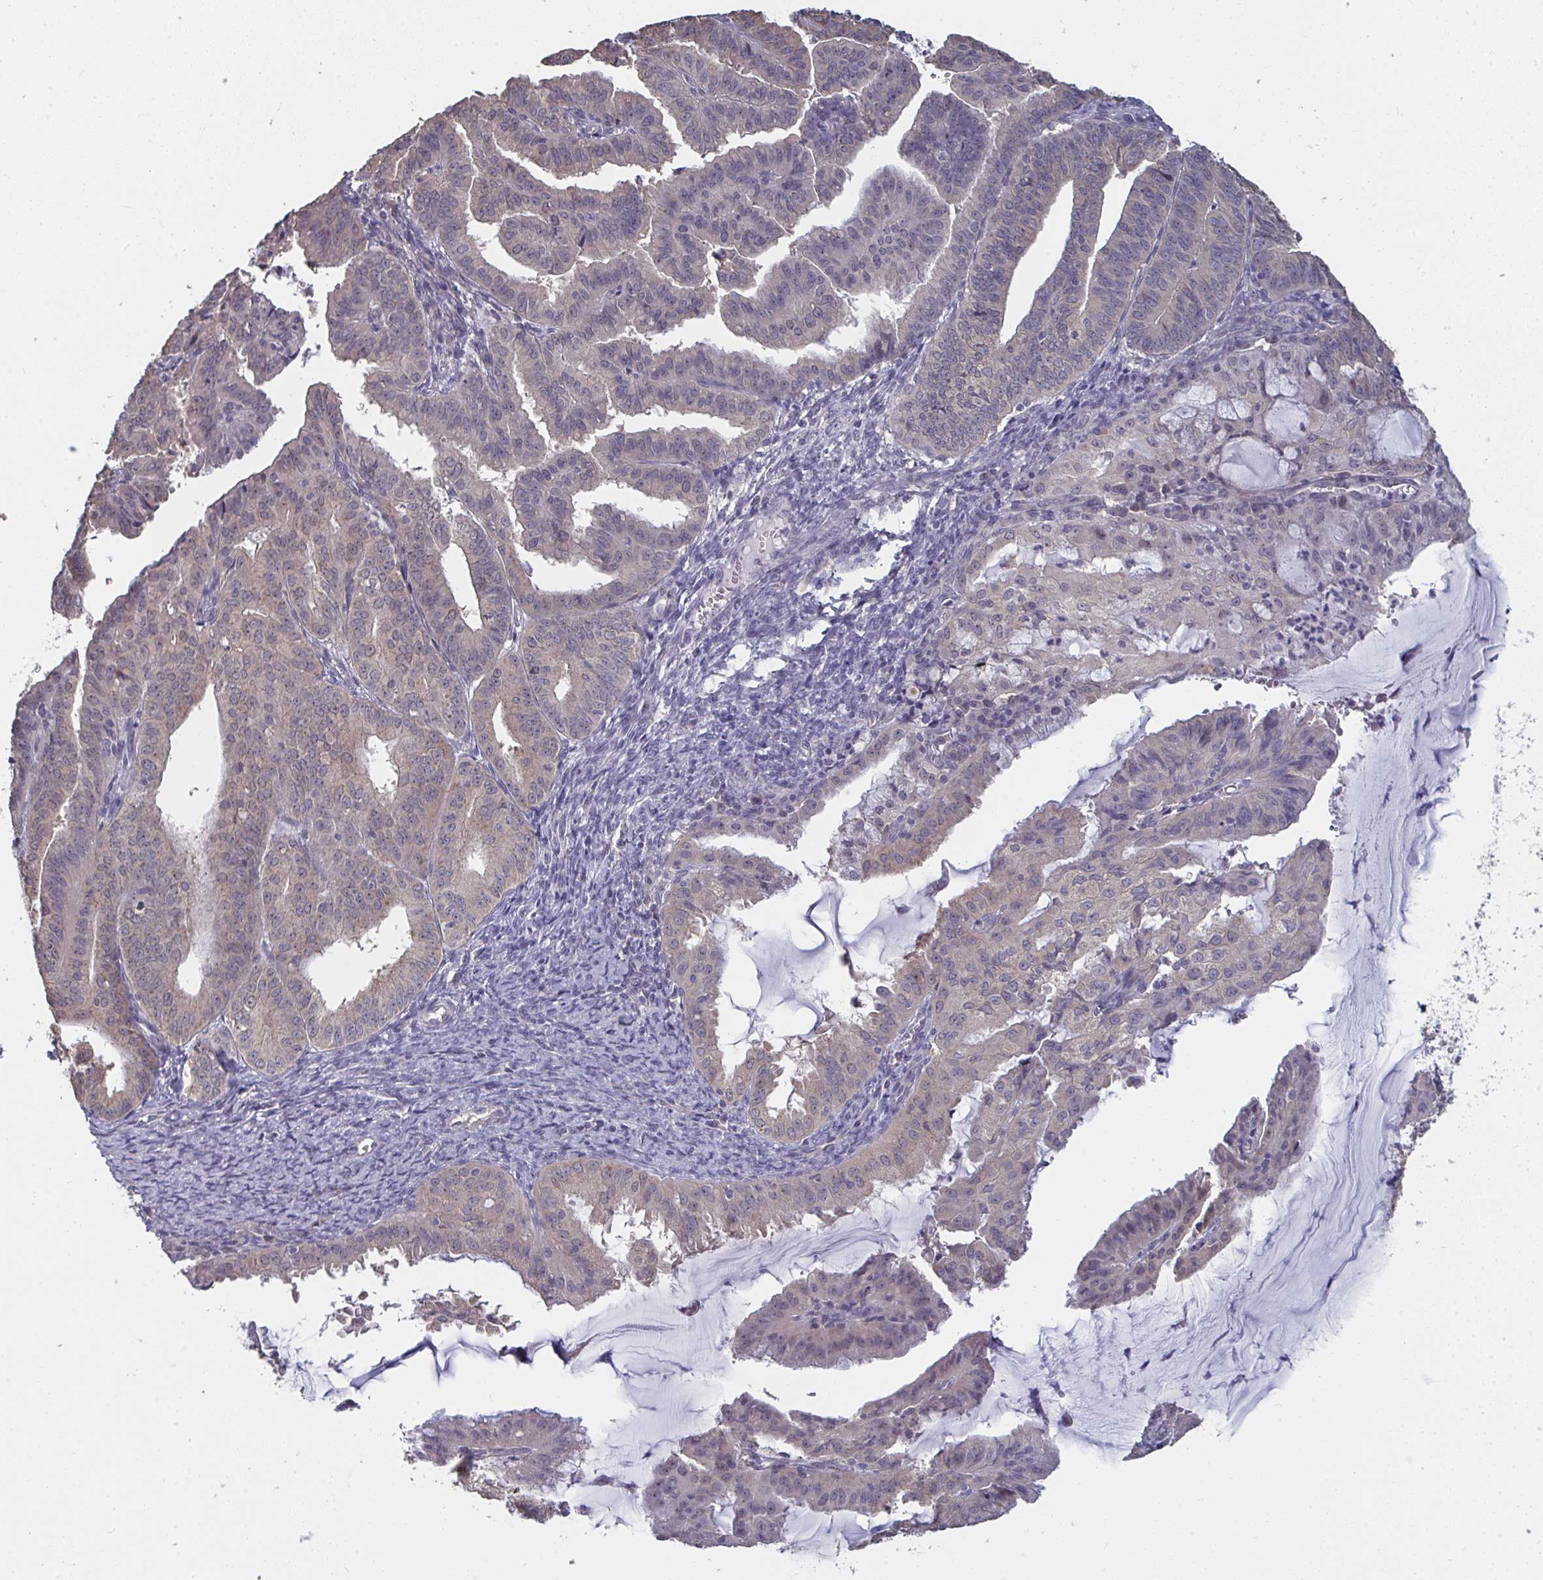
{"staining": {"intensity": "weak", "quantity": "<25%", "location": "cytoplasmic/membranous"}, "tissue": "endometrial cancer", "cell_type": "Tumor cells", "image_type": "cancer", "snomed": [{"axis": "morphology", "description": "Adenocarcinoma, NOS"}, {"axis": "topography", "description": "Endometrium"}], "caption": "Immunohistochemistry (IHC) micrograph of endometrial cancer (adenocarcinoma) stained for a protein (brown), which exhibits no positivity in tumor cells.", "gene": "LIX1", "patient": {"sex": "female", "age": 70}}